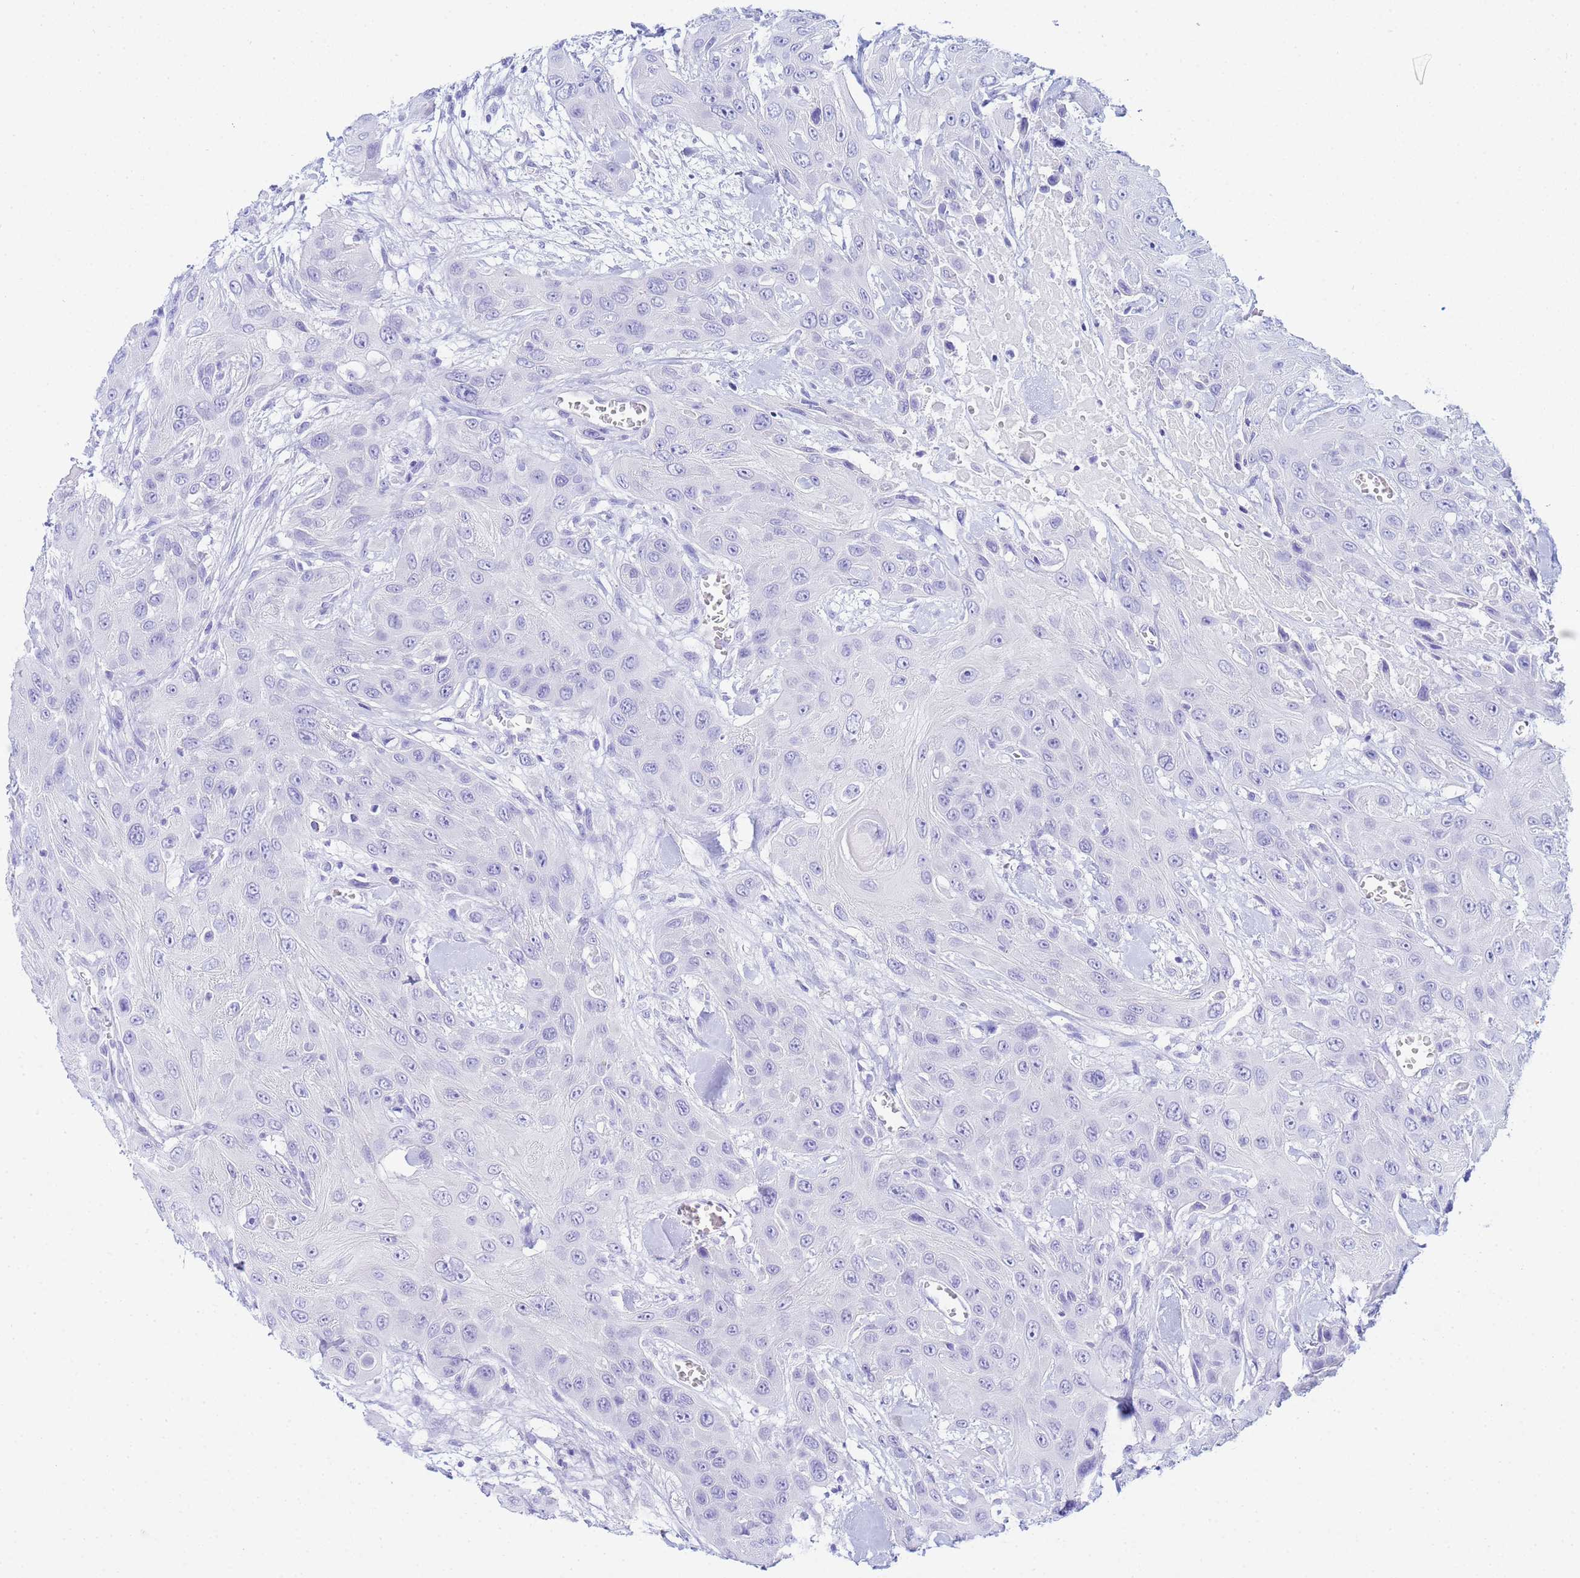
{"staining": {"intensity": "negative", "quantity": "none", "location": "none"}, "tissue": "head and neck cancer", "cell_type": "Tumor cells", "image_type": "cancer", "snomed": [{"axis": "morphology", "description": "Squamous cell carcinoma, NOS"}, {"axis": "topography", "description": "Head-Neck"}], "caption": "High magnification brightfield microscopy of head and neck cancer stained with DAB (brown) and counterstained with hematoxylin (blue): tumor cells show no significant positivity.", "gene": "AQP12A", "patient": {"sex": "male", "age": 81}}